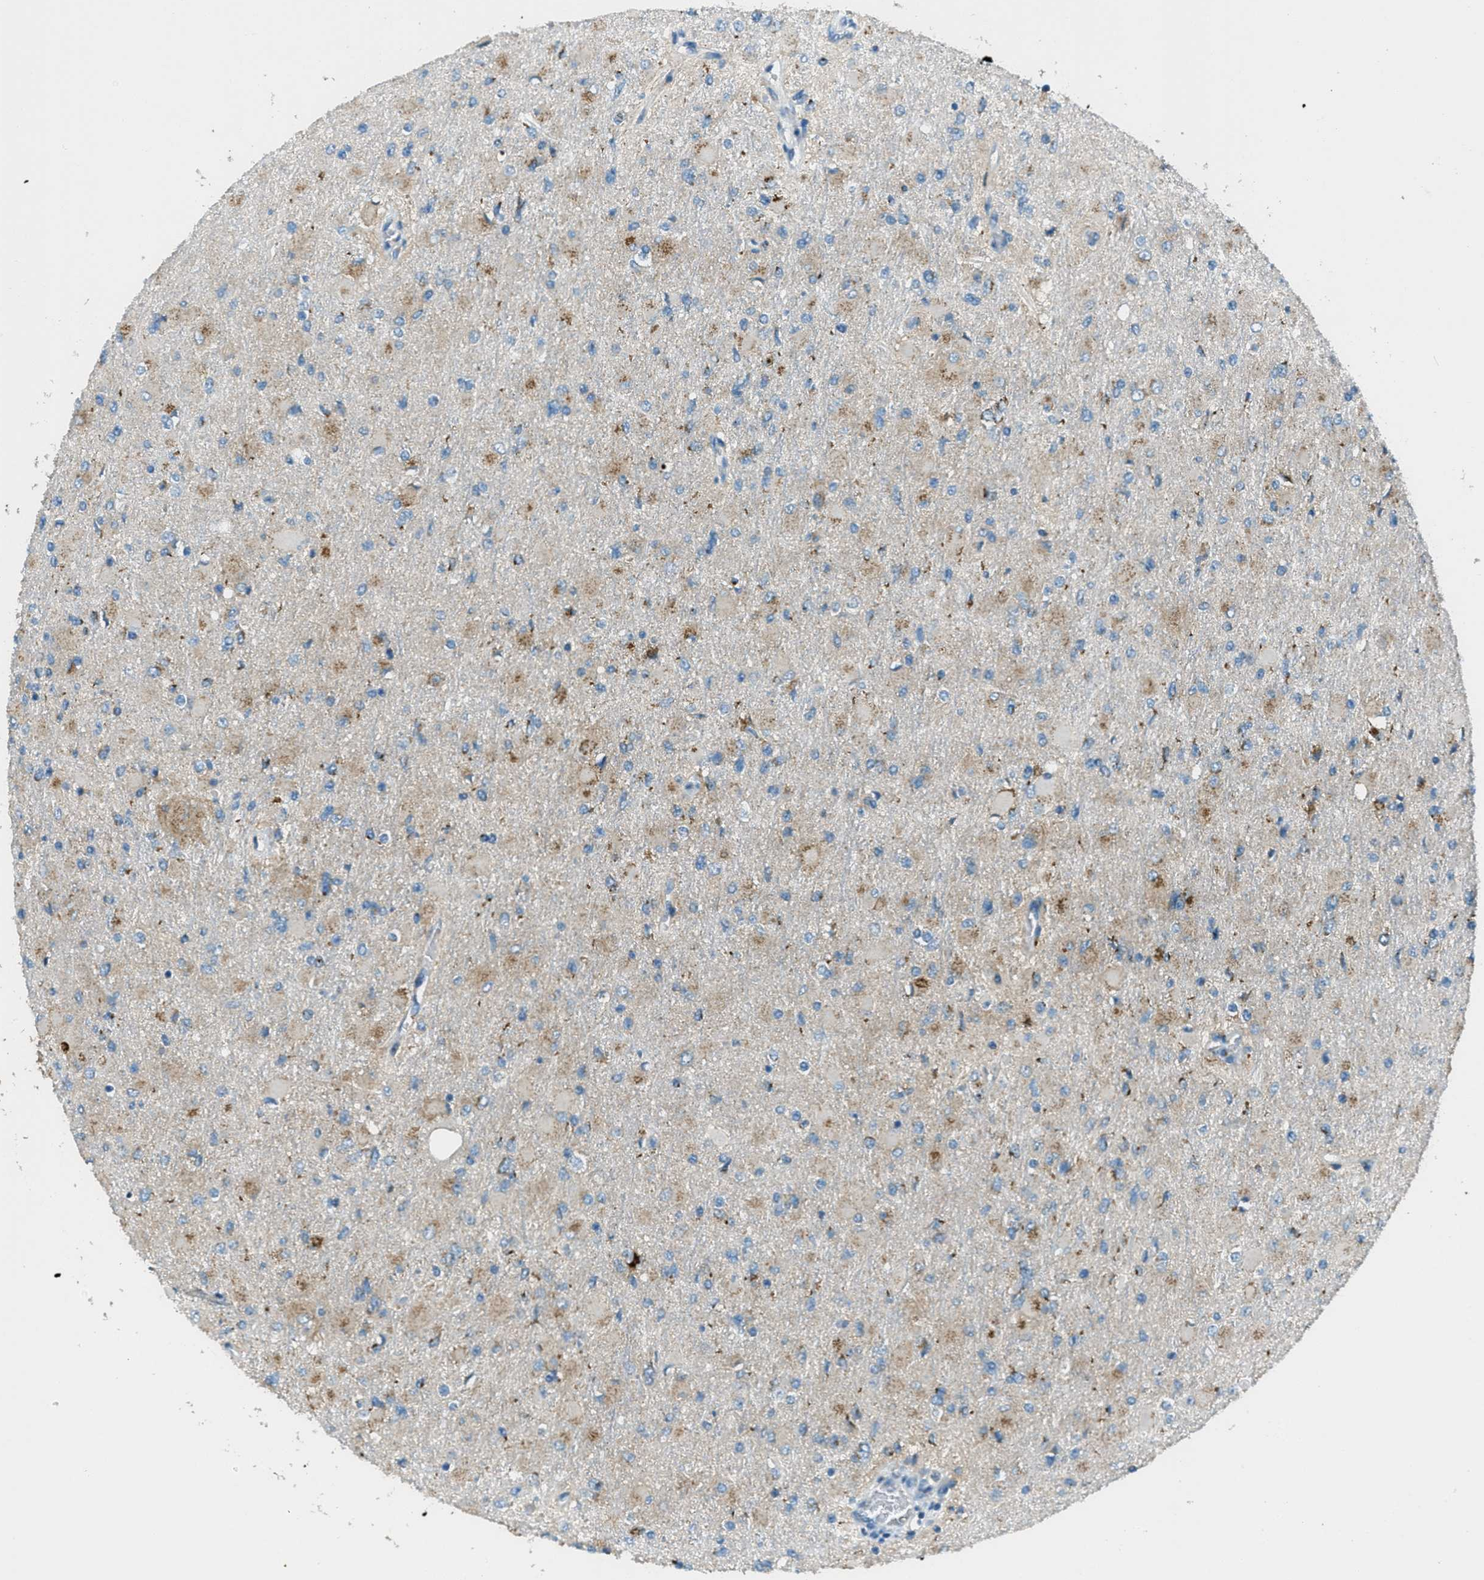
{"staining": {"intensity": "moderate", "quantity": "25%-75%", "location": "cytoplasmic/membranous"}, "tissue": "glioma", "cell_type": "Tumor cells", "image_type": "cancer", "snomed": [{"axis": "morphology", "description": "Glioma, malignant, High grade"}, {"axis": "topography", "description": "Cerebral cortex"}], "caption": "The micrograph reveals immunohistochemical staining of glioma. There is moderate cytoplasmic/membranous staining is present in approximately 25%-75% of tumor cells. (DAB IHC with brightfield microscopy, high magnification).", "gene": "BCKDK", "patient": {"sex": "female", "age": 36}}